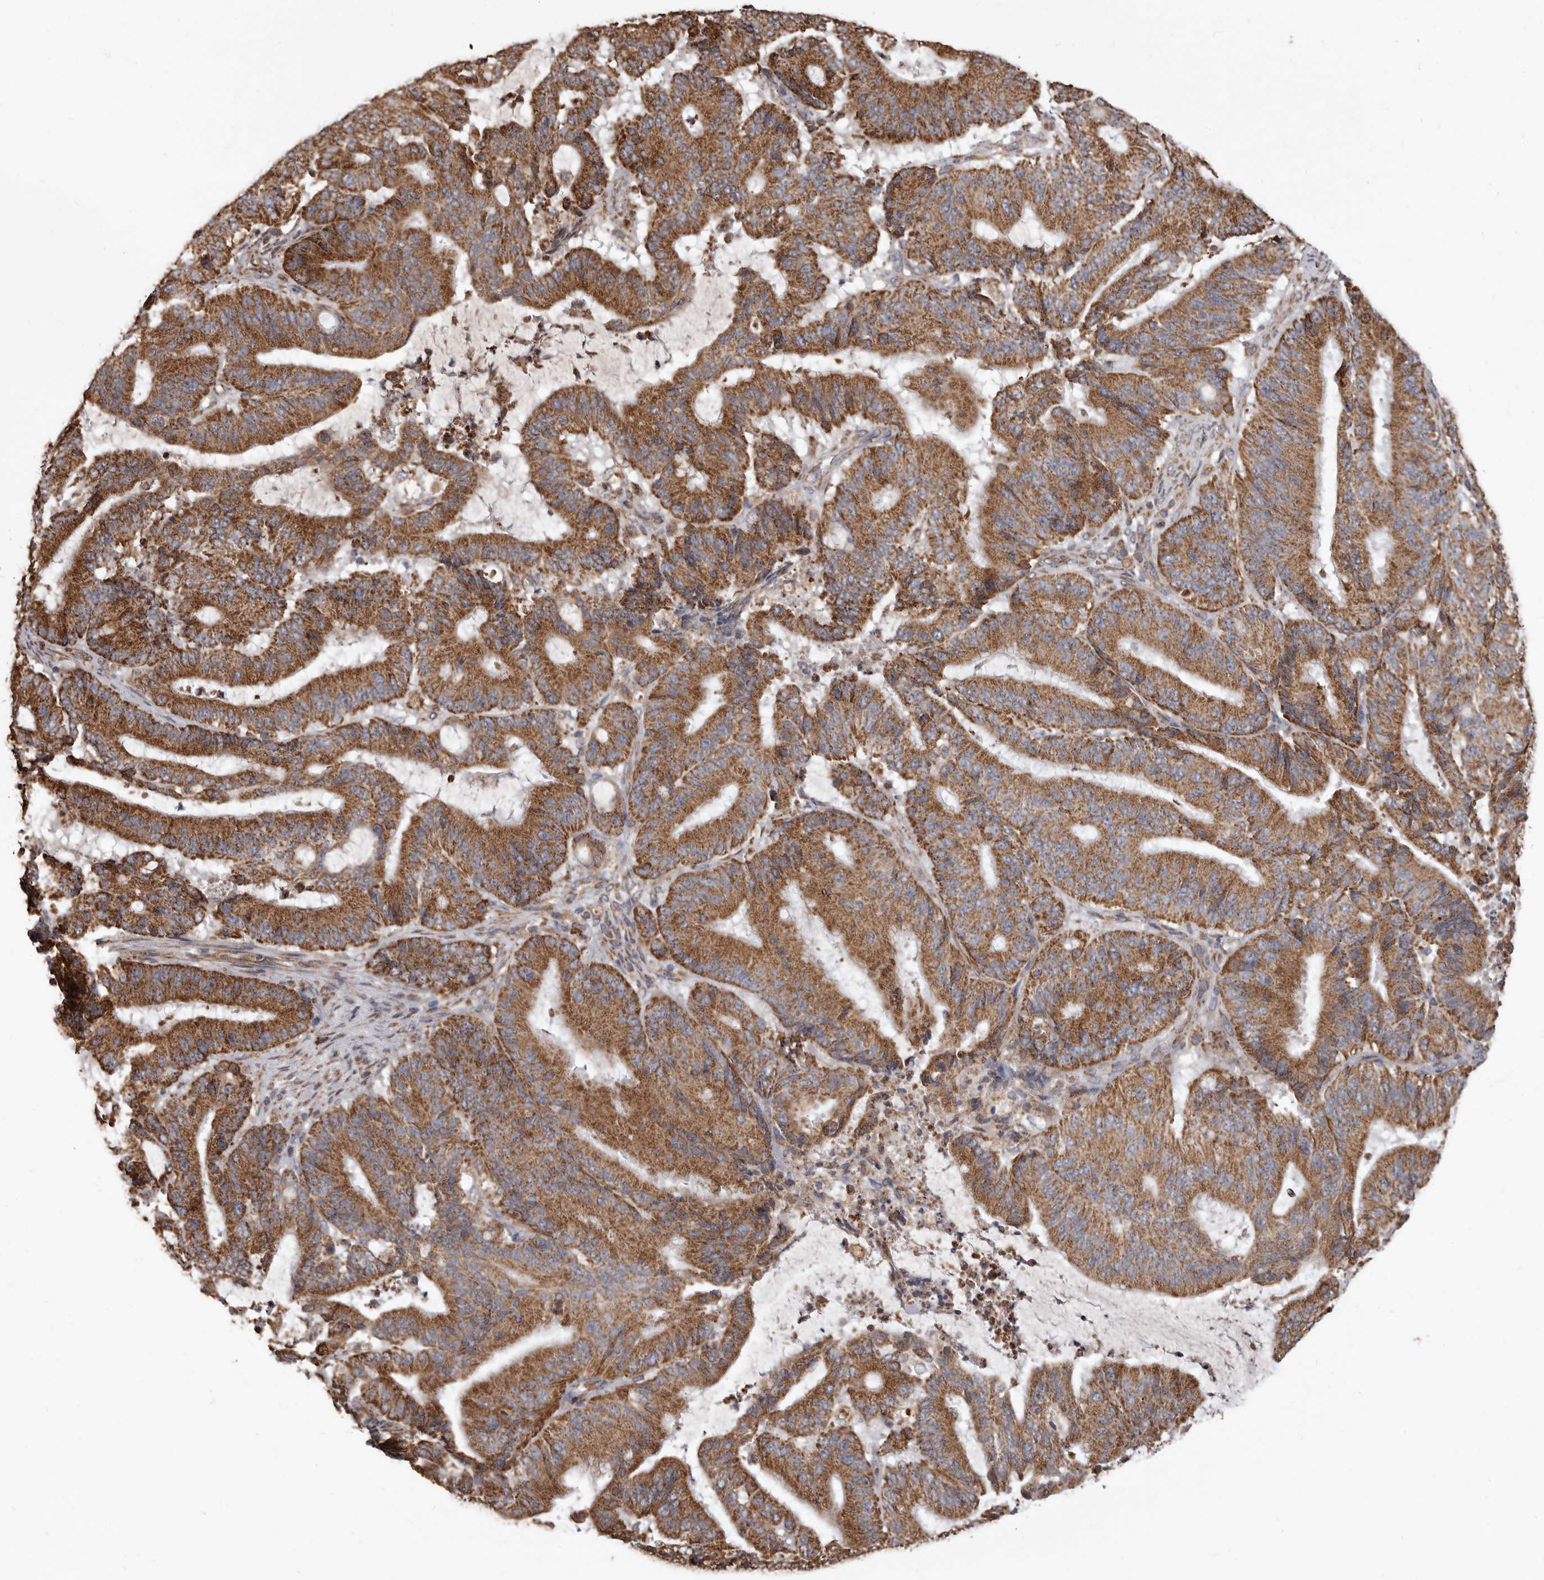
{"staining": {"intensity": "strong", "quantity": ">75%", "location": "cytoplasmic/membranous"}, "tissue": "liver cancer", "cell_type": "Tumor cells", "image_type": "cancer", "snomed": [{"axis": "morphology", "description": "Normal tissue, NOS"}, {"axis": "morphology", "description": "Cholangiocarcinoma"}, {"axis": "topography", "description": "Liver"}, {"axis": "topography", "description": "Peripheral nerve tissue"}], "caption": "A histopathology image of liver cancer stained for a protein demonstrates strong cytoplasmic/membranous brown staining in tumor cells.", "gene": "CDK5RAP3", "patient": {"sex": "female", "age": 73}}